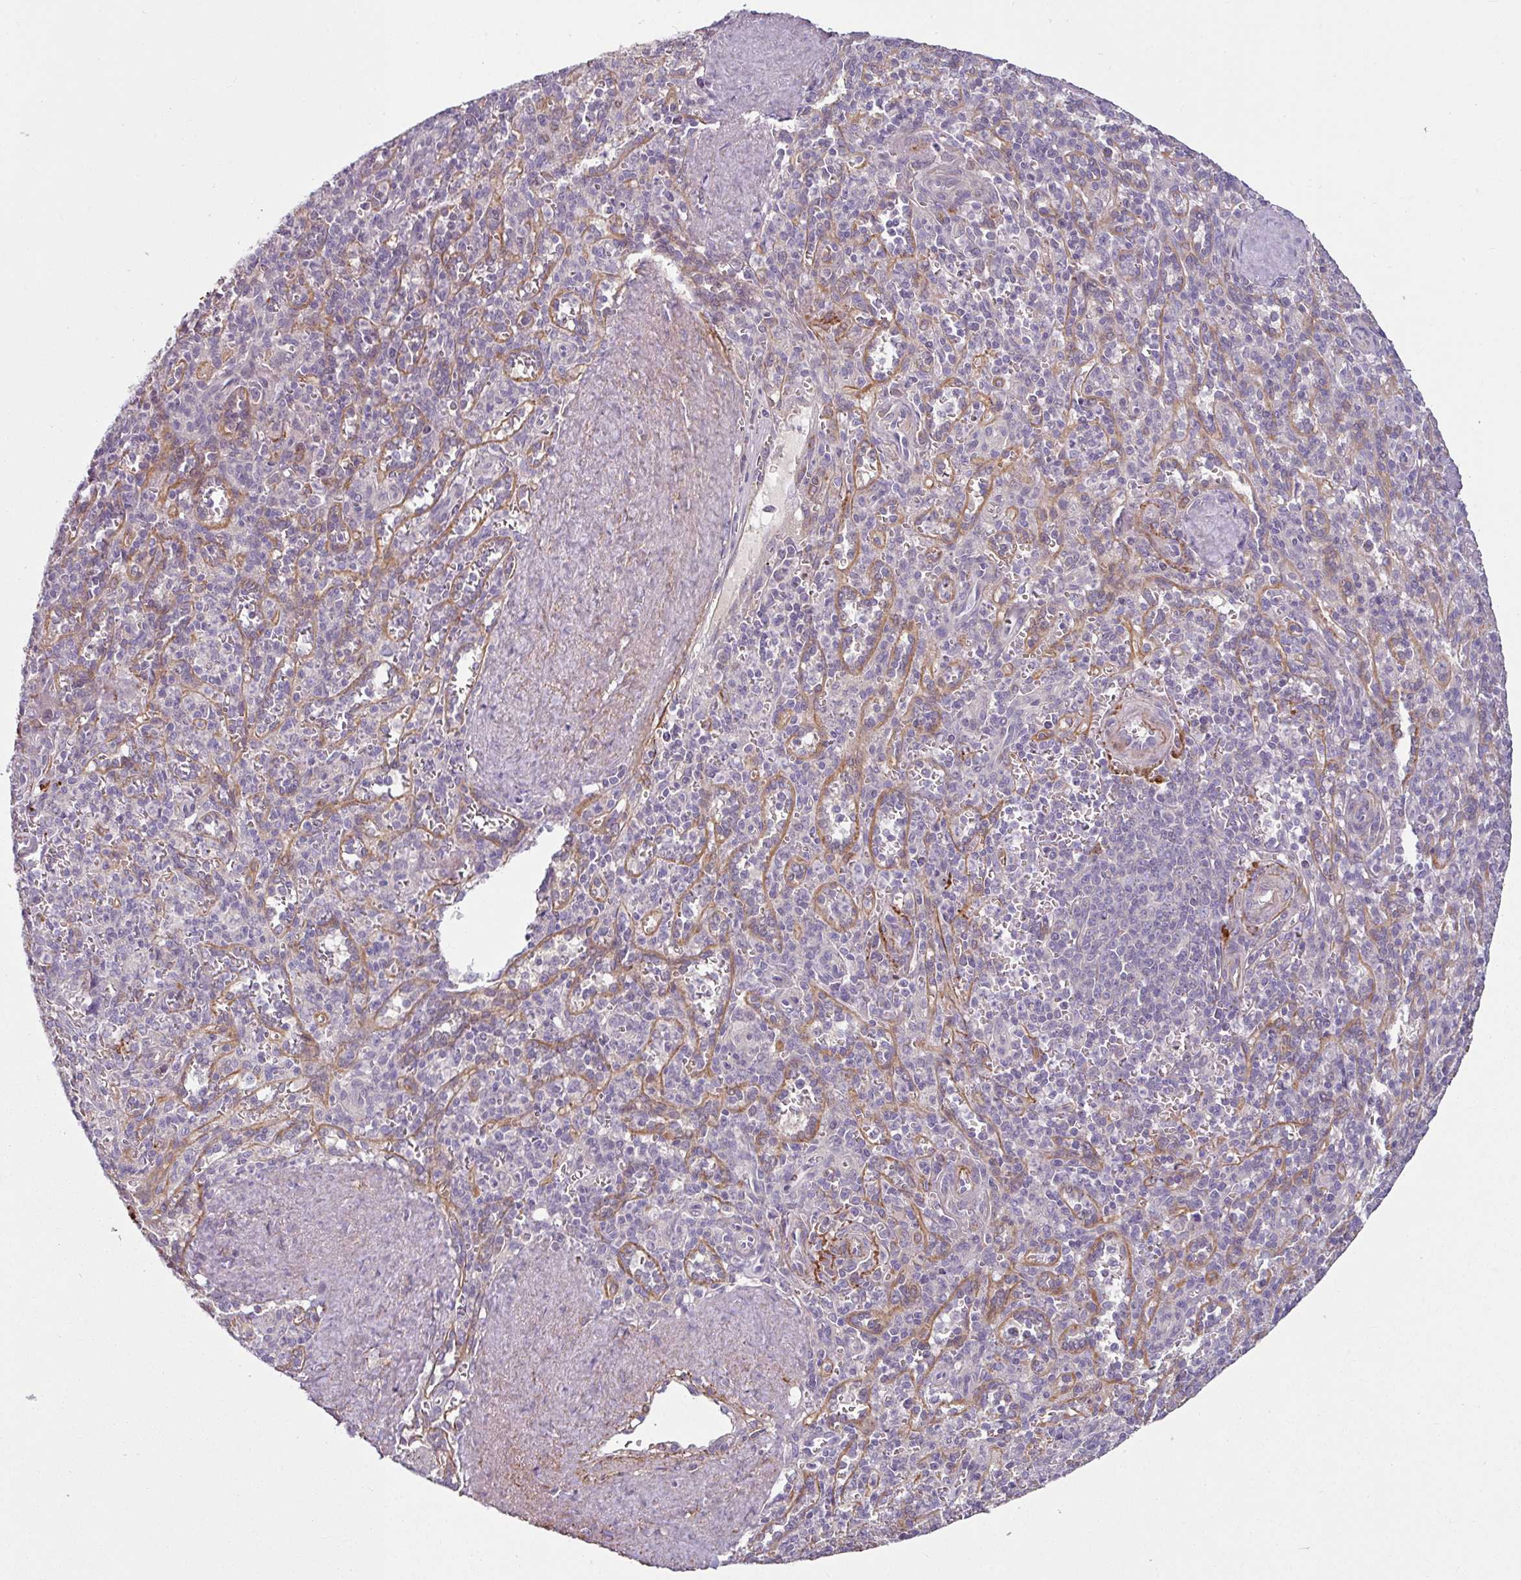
{"staining": {"intensity": "negative", "quantity": "none", "location": "none"}, "tissue": "spleen", "cell_type": "Cells in red pulp", "image_type": "normal", "snomed": [{"axis": "morphology", "description": "Normal tissue, NOS"}, {"axis": "topography", "description": "Spleen"}], "caption": "Immunohistochemical staining of unremarkable human spleen reveals no significant positivity in cells in red pulp. The staining is performed using DAB brown chromogen with nuclei counter-stained in using hematoxylin.", "gene": "MTMR14", "patient": {"sex": "female", "age": 70}}